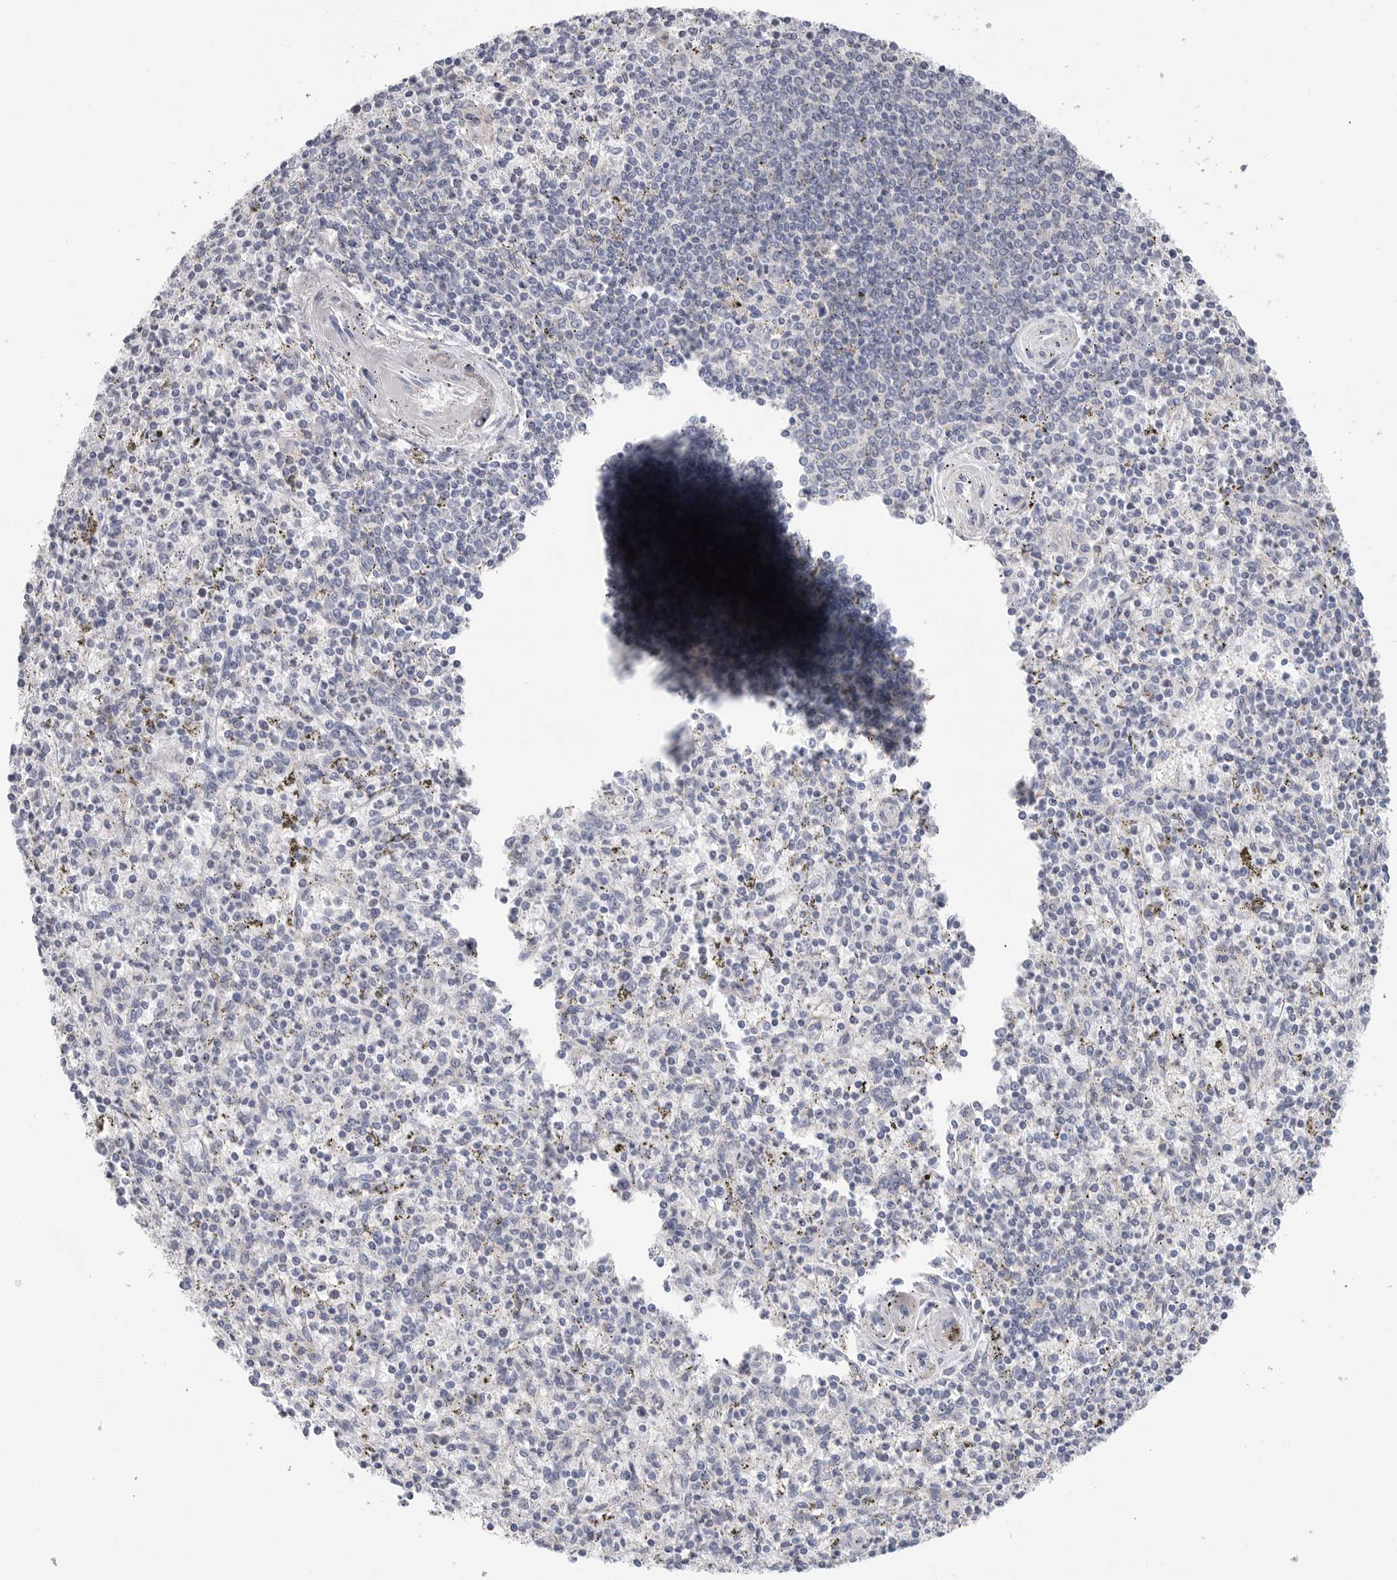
{"staining": {"intensity": "negative", "quantity": "none", "location": "none"}, "tissue": "spleen", "cell_type": "Cells in red pulp", "image_type": "normal", "snomed": [{"axis": "morphology", "description": "Normal tissue, NOS"}, {"axis": "topography", "description": "Spleen"}], "caption": "The immunohistochemistry (IHC) histopathology image has no significant expression in cells in red pulp of spleen. The staining was performed using DAB to visualize the protein expression in brown, while the nuclei were stained in blue with hematoxylin (Magnification: 20x).", "gene": "CAMK2B", "patient": {"sex": "male", "age": 72}}